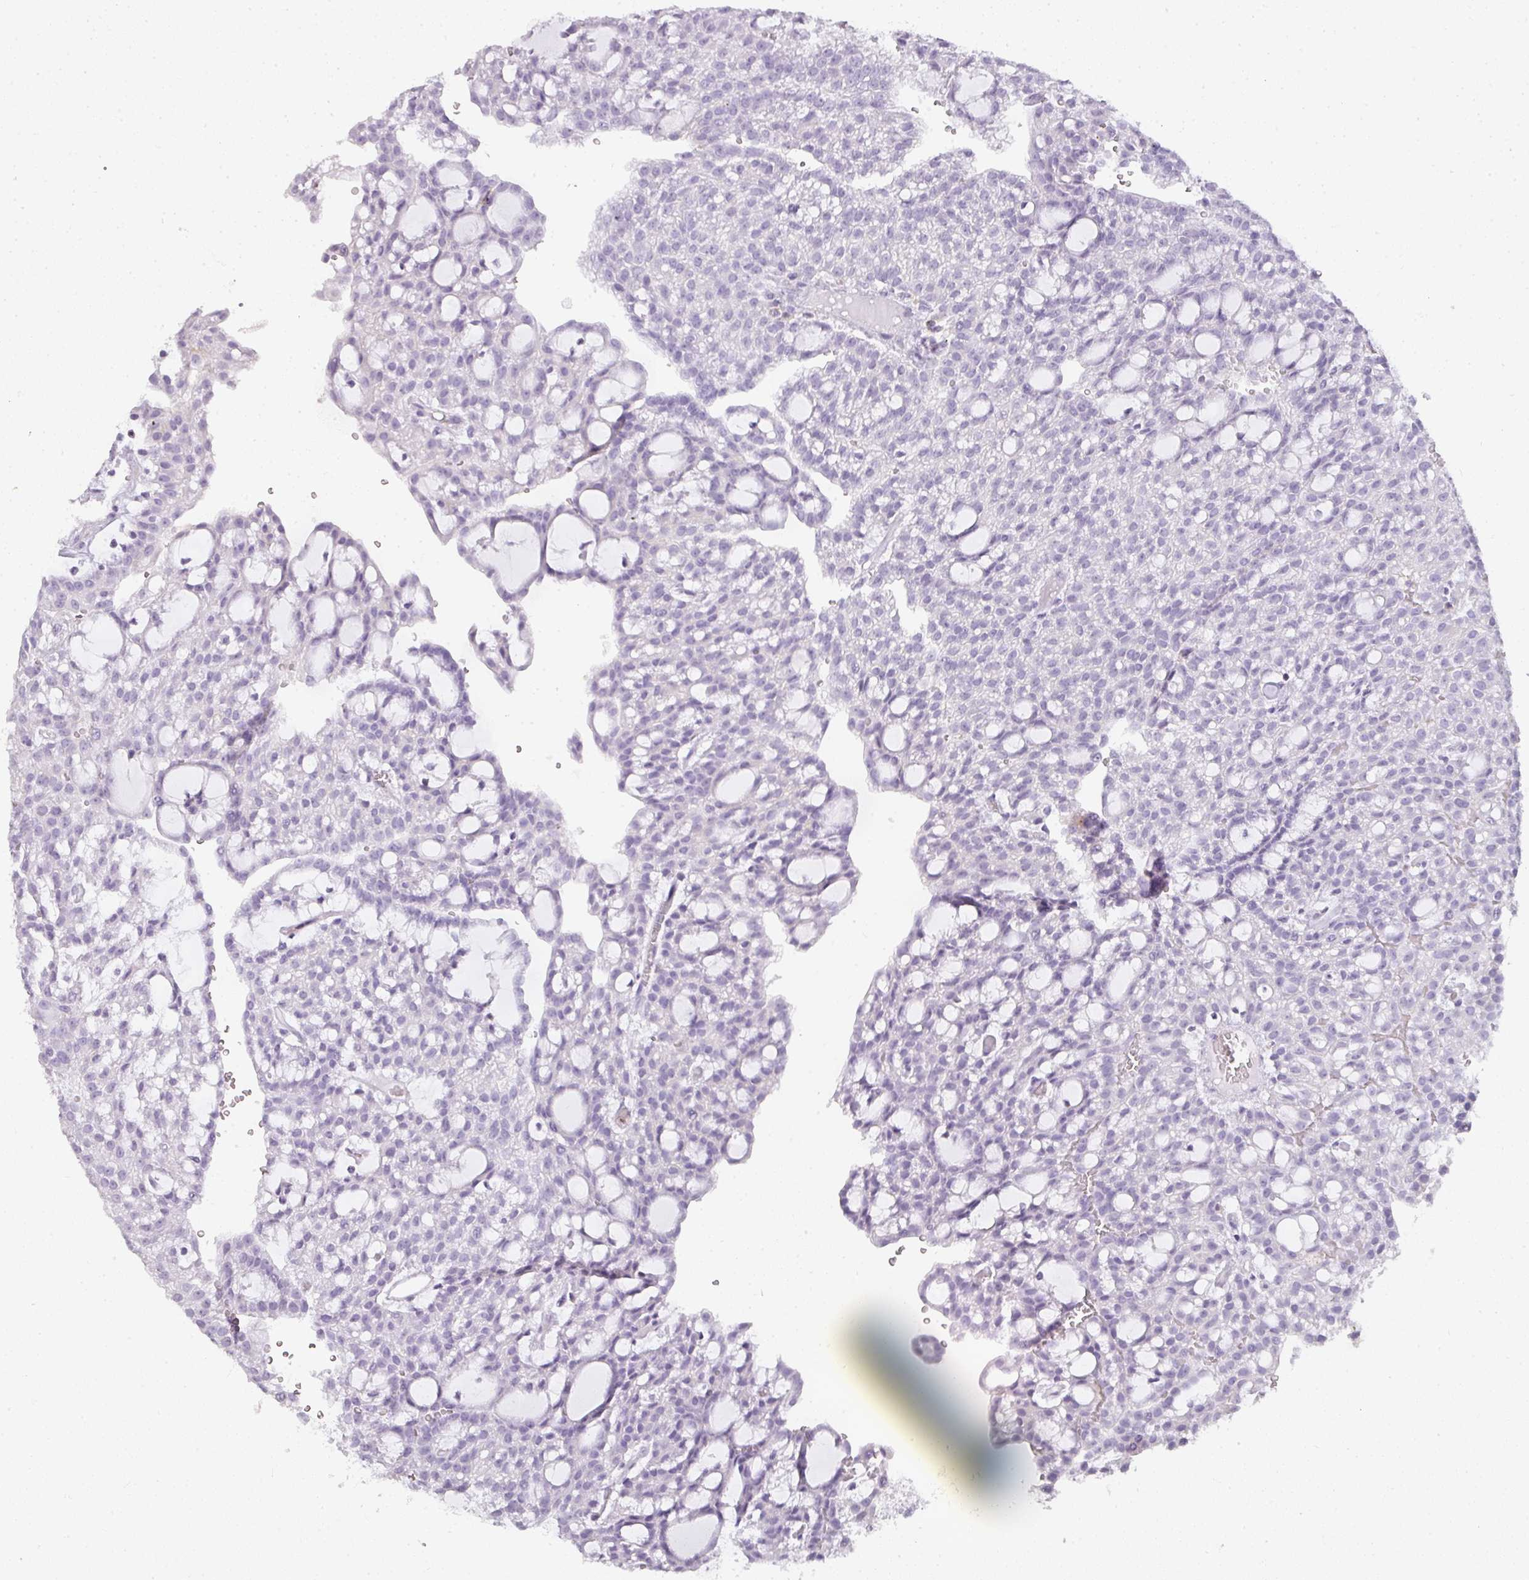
{"staining": {"intensity": "negative", "quantity": "none", "location": "none"}, "tissue": "renal cancer", "cell_type": "Tumor cells", "image_type": "cancer", "snomed": [{"axis": "morphology", "description": "Adenocarcinoma, NOS"}, {"axis": "topography", "description": "Kidney"}], "caption": "Adenocarcinoma (renal) was stained to show a protein in brown. There is no significant staining in tumor cells. (DAB immunohistochemistry with hematoxylin counter stain).", "gene": "TMEM42", "patient": {"sex": "male", "age": 63}}